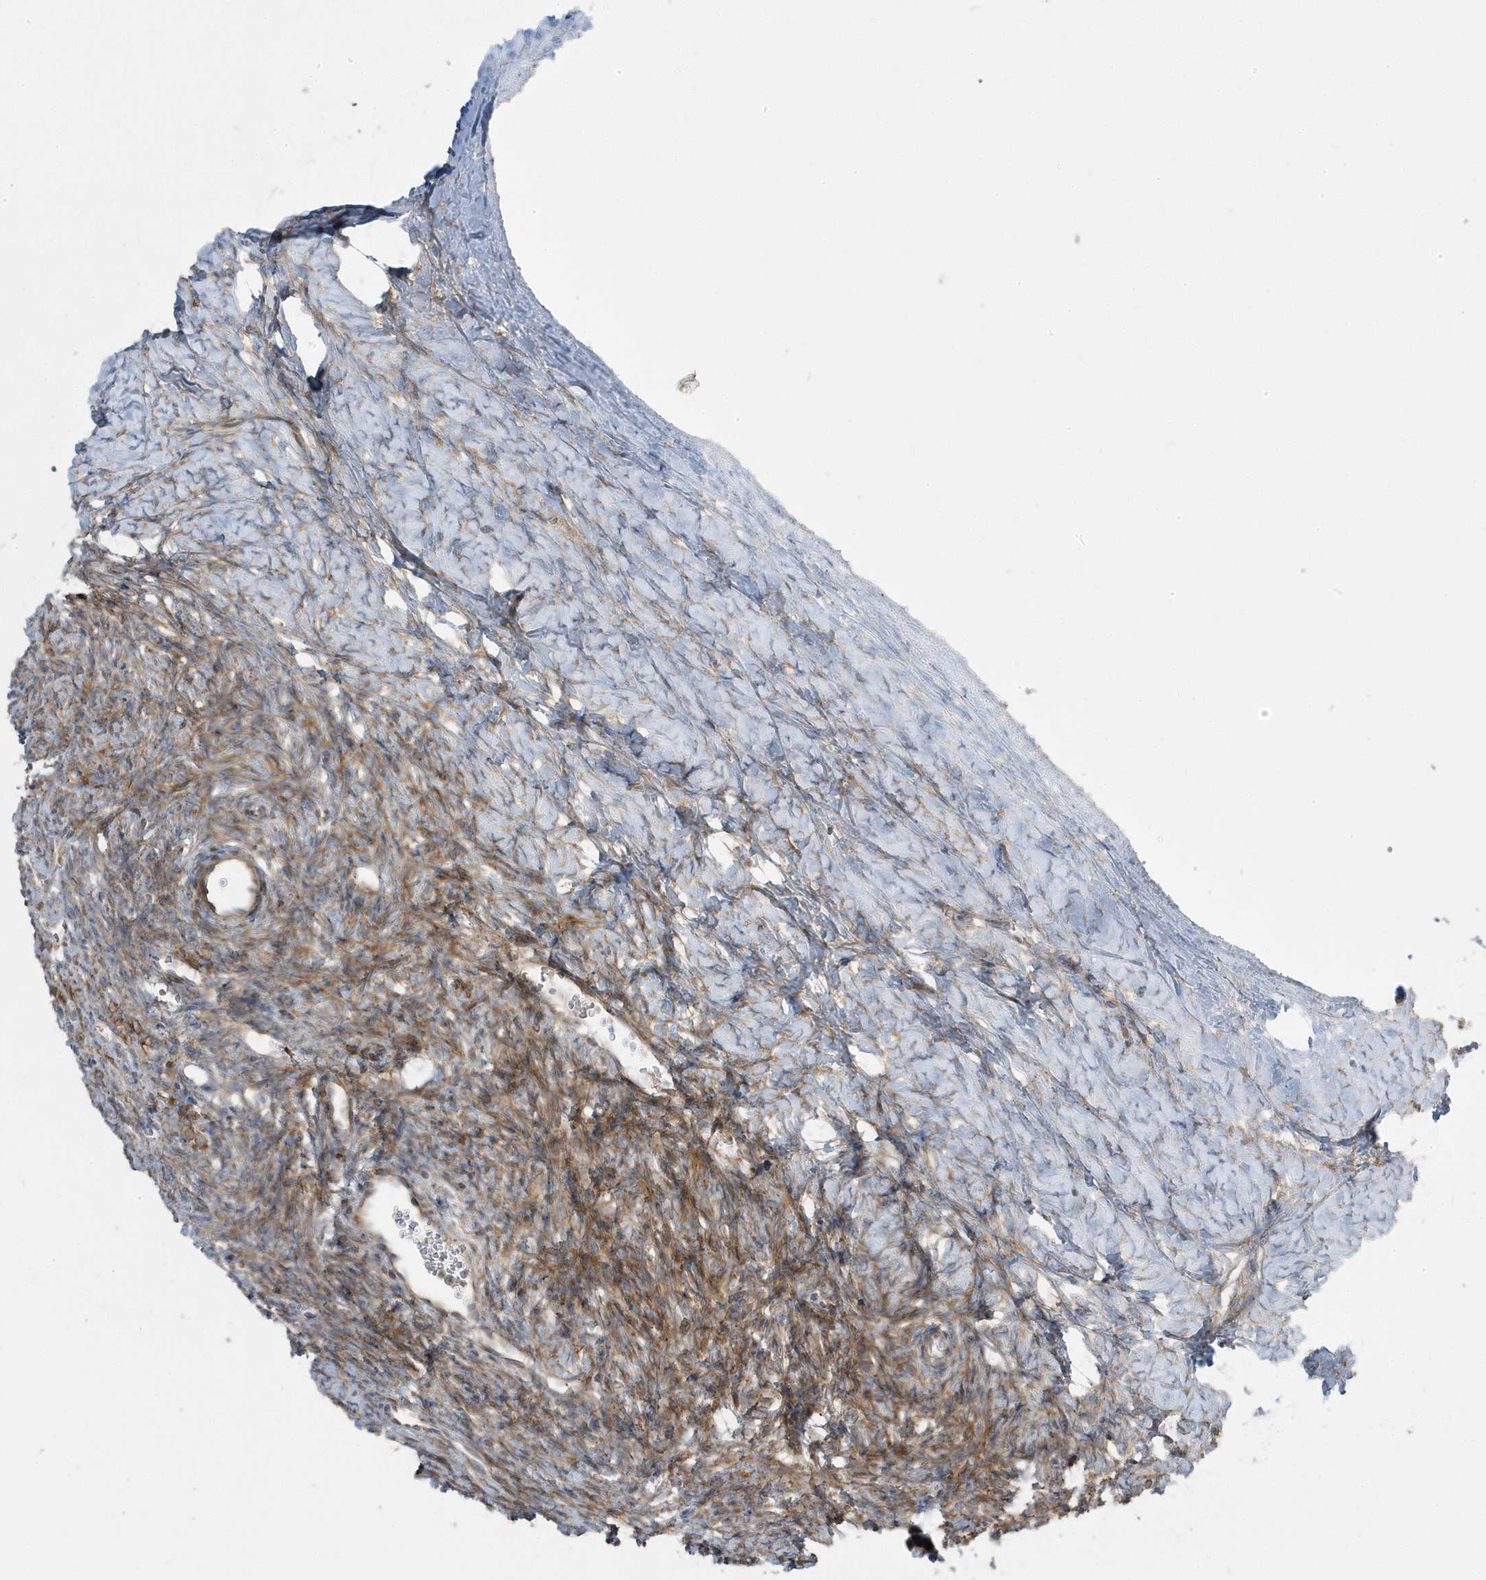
{"staining": {"intensity": "moderate", "quantity": ">75%", "location": "cytoplasmic/membranous"}, "tissue": "ovary", "cell_type": "Ovarian stroma cells", "image_type": "normal", "snomed": [{"axis": "morphology", "description": "Normal tissue, NOS"}, {"axis": "morphology", "description": "Developmental malformation"}, {"axis": "topography", "description": "Ovary"}], "caption": "A high-resolution photomicrograph shows immunohistochemistry staining of unremarkable ovary, which exhibits moderate cytoplasmic/membranous expression in approximately >75% of ovarian stroma cells.", "gene": "STAM", "patient": {"sex": "female", "age": 39}}